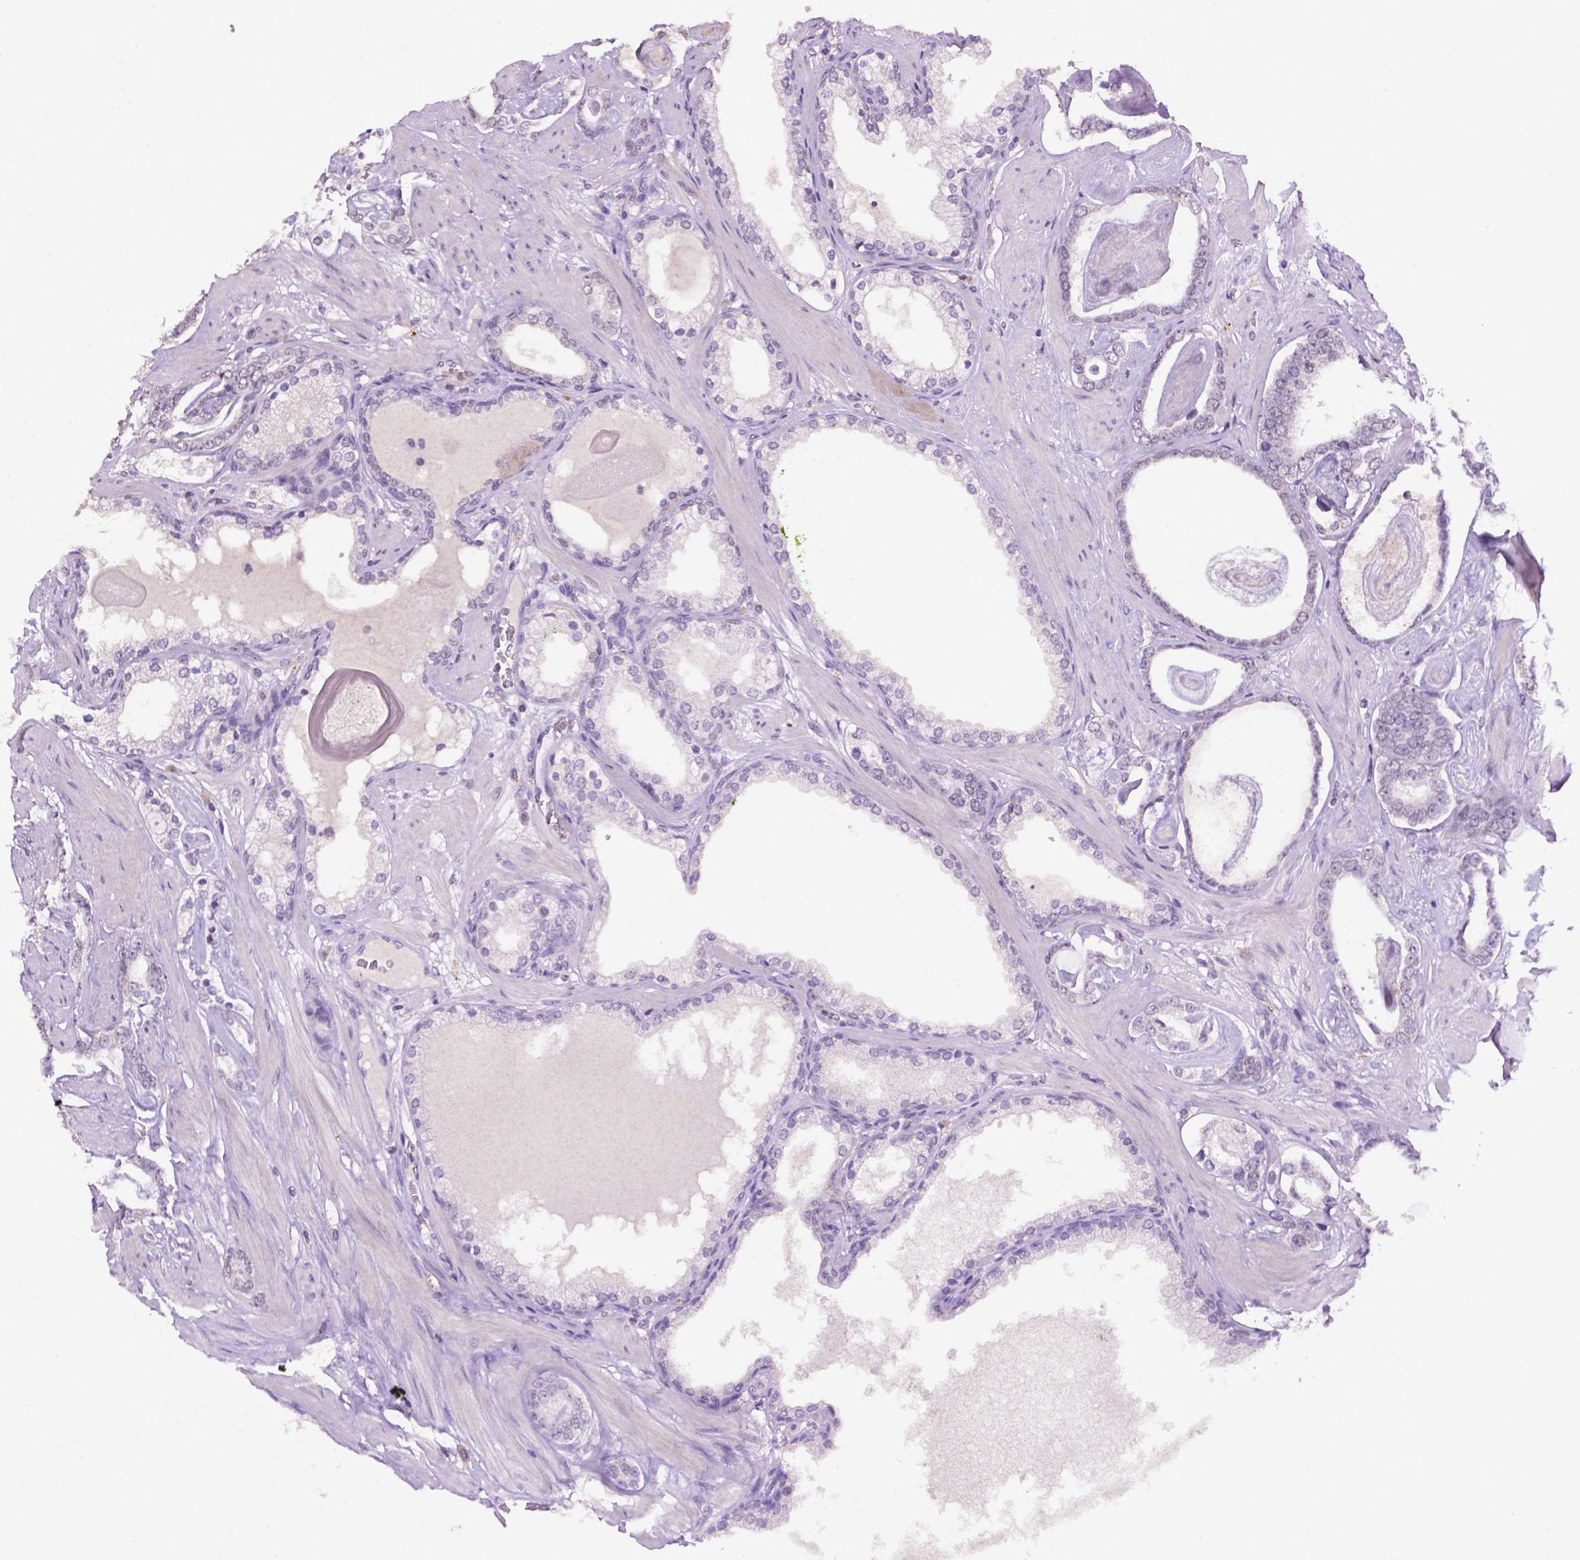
{"staining": {"intensity": "negative", "quantity": "none", "location": "none"}, "tissue": "prostate cancer", "cell_type": "Tumor cells", "image_type": "cancer", "snomed": [{"axis": "morphology", "description": "Adenocarcinoma, High grade"}, {"axis": "topography", "description": "Prostate"}], "caption": "Human prostate cancer stained for a protein using immunohistochemistry (IHC) demonstrates no staining in tumor cells.", "gene": "PTPN6", "patient": {"sex": "male", "age": 63}}